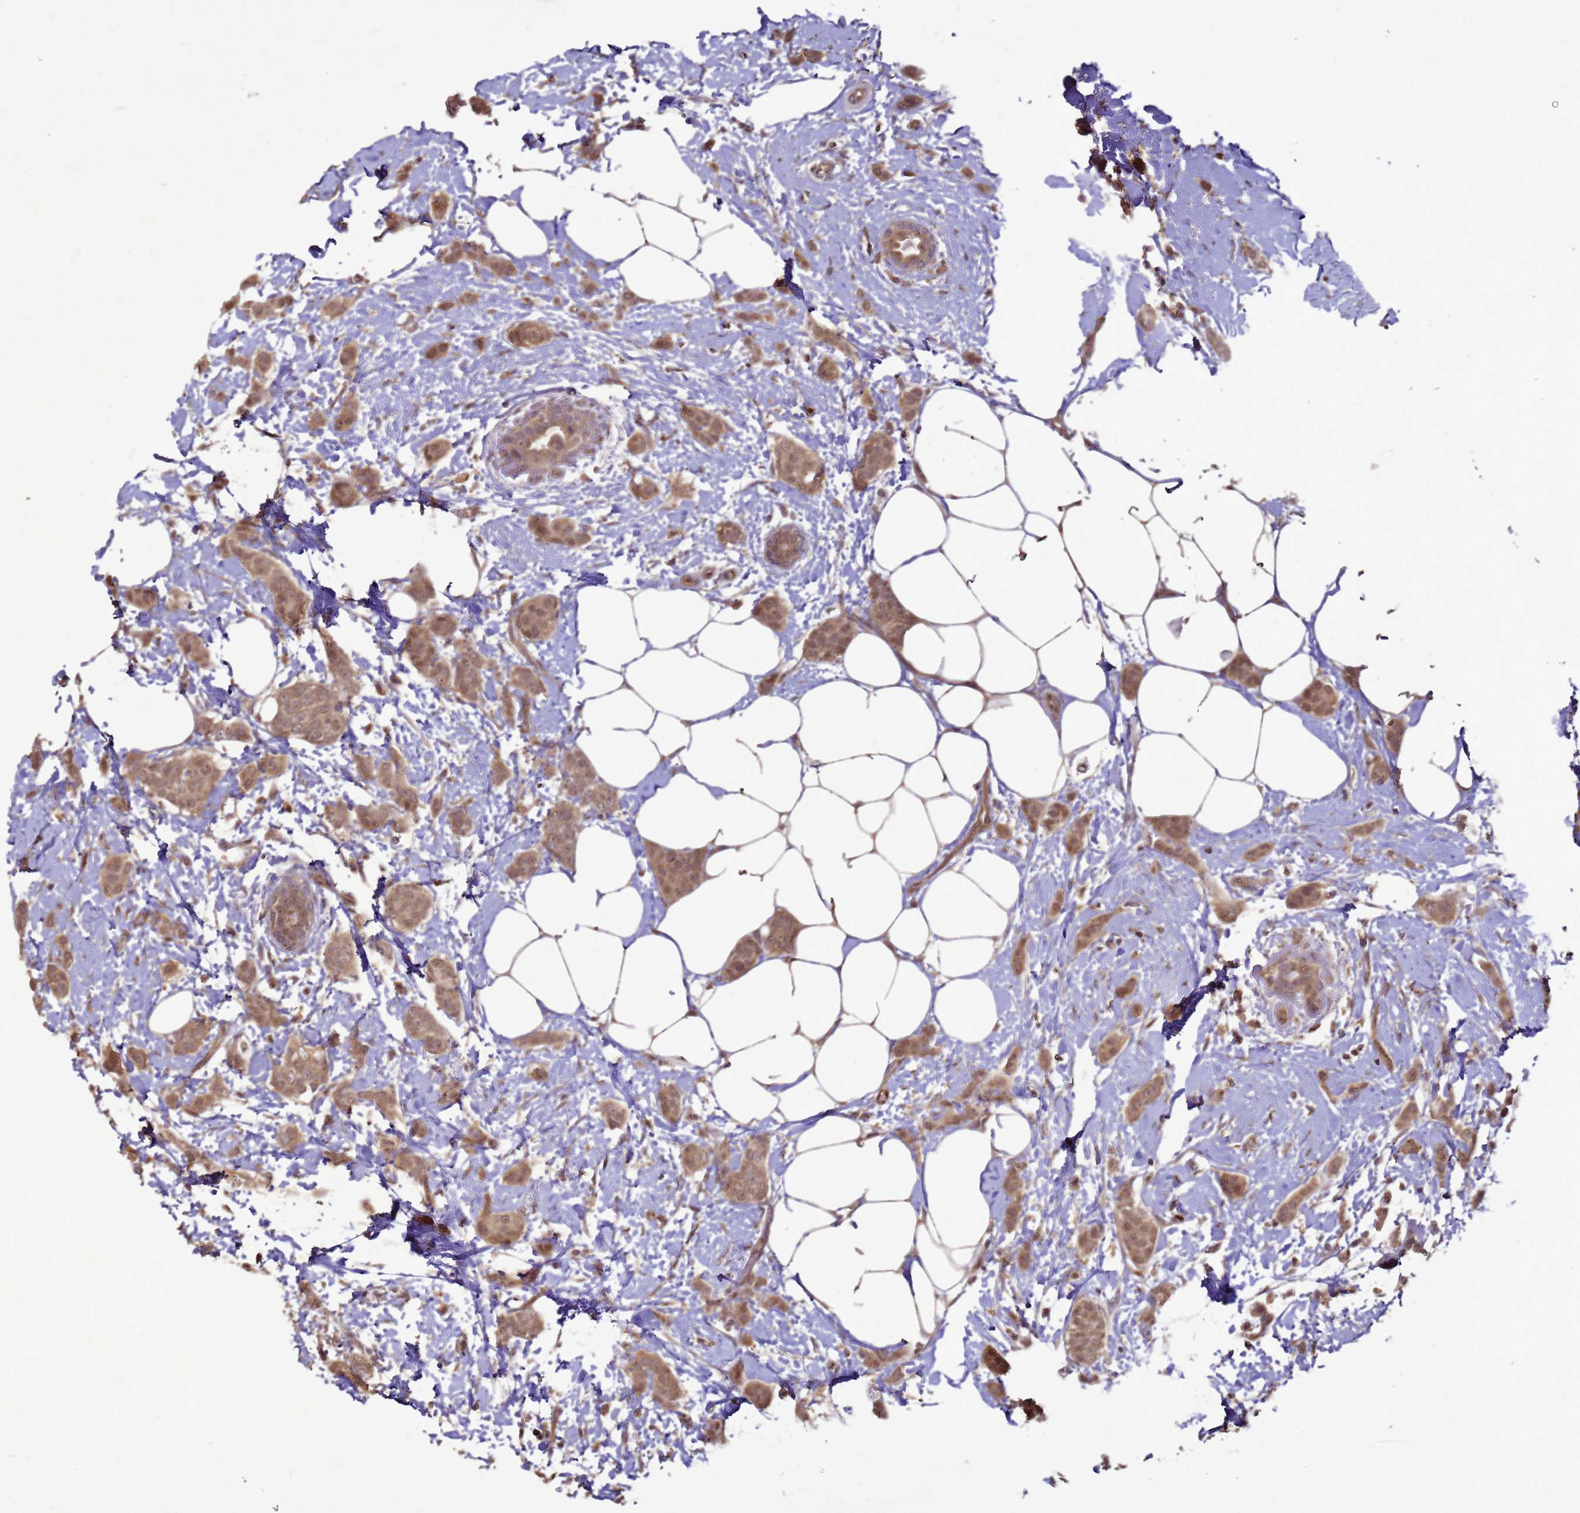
{"staining": {"intensity": "moderate", "quantity": ">75%", "location": "cytoplasmic/membranous,nuclear"}, "tissue": "breast cancer", "cell_type": "Tumor cells", "image_type": "cancer", "snomed": [{"axis": "morphology", "description": "Duct carcinoma"}, {"axis": "topography", "description": "Breast"}], "caption": "Immunohistochemistry (IHC) of human infiltrating ductal carcinoma (breast) demonstrates medium levels of moderate cytoplasmic/membranous and nuclear positivity in approximately >75% of tumor cells. (brown staining indicates protein expression, while blue staining denotes nuclei).", "gene": "CRBN", "patient": {"sex": "female", "age": 72}}